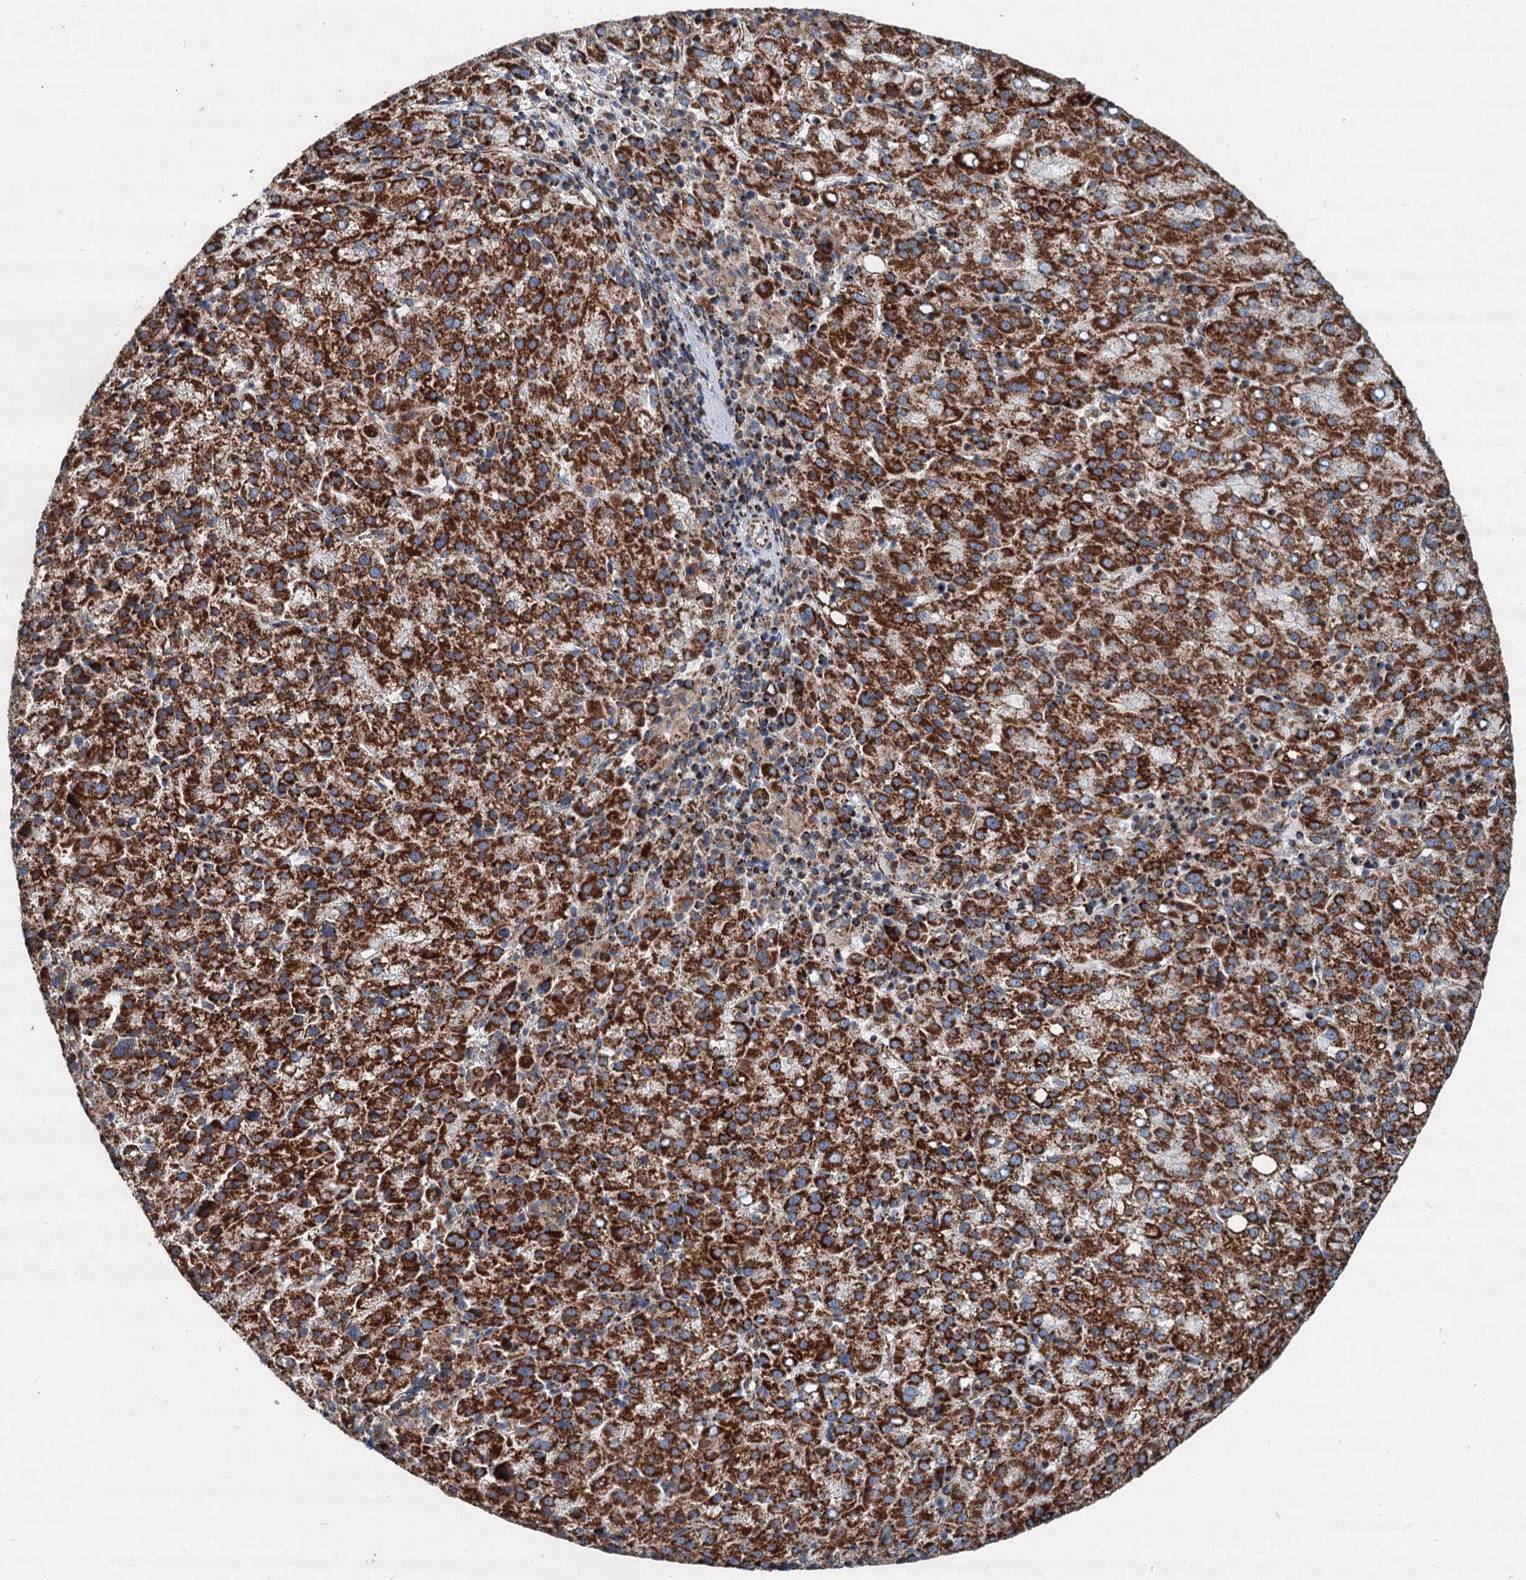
{"staining": {"intensity": "strong", "quantity": ">75%", "location": "cytoplasmic/membranous"}, "tissue": "liver cancer", "cell_type": "Tumor cells", "image_type": "cancer", "snomed": [{"axis": "morphology", "description": "Carcinoma, Hepatocellular, NOS"}, {"axis": "topography", "description": "Liver"}], "caption": "Tumor cells display strong cytoplasmic/membranous positivity in about >75% of cells in liver cancer (hepatocellular carcinoma).", "gene": "TIMM10", "patient": {"sex": "female", "age": 58}}